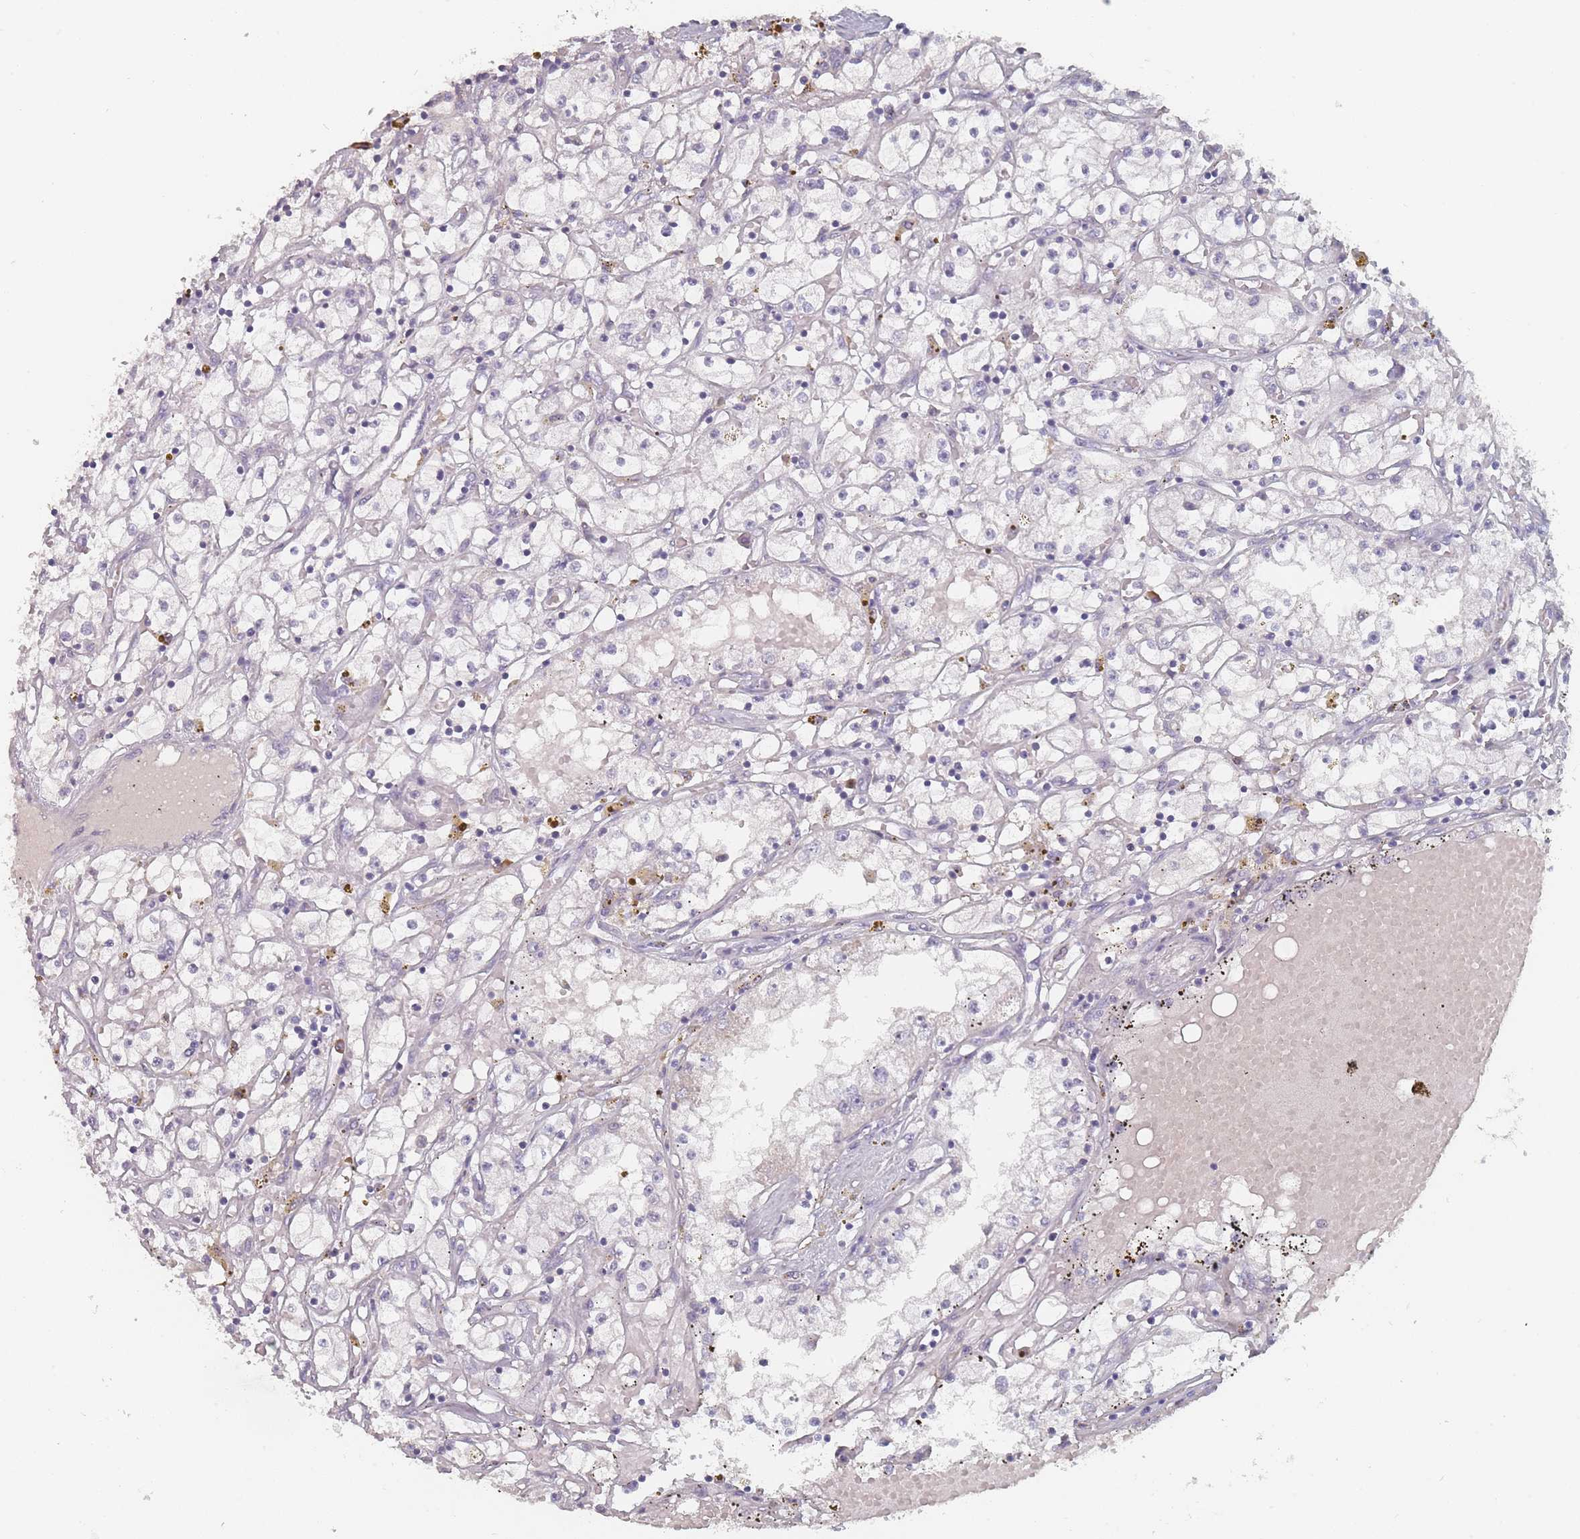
{"staining": {"intensity": "negative", "quantity": "none", "location": "none"}, "tissue": "renal cancer", "cell_type": "Tumor cells", "image_type": "cancer", "snomed": [{"axis": "morphology", "description": "Adenocarcinoma, NOS"}, {"axis": "topography", "description": "Kidney"}], "caption": "High magnification brightfield microscopy of renal adenocarcinoma stained with DAB (brown) and counterstained with hematoxylin (blue): tumor cells show no significant positivity.", "gene": "SLC35E4", "patient": {"sex": "male", "age": 56}}